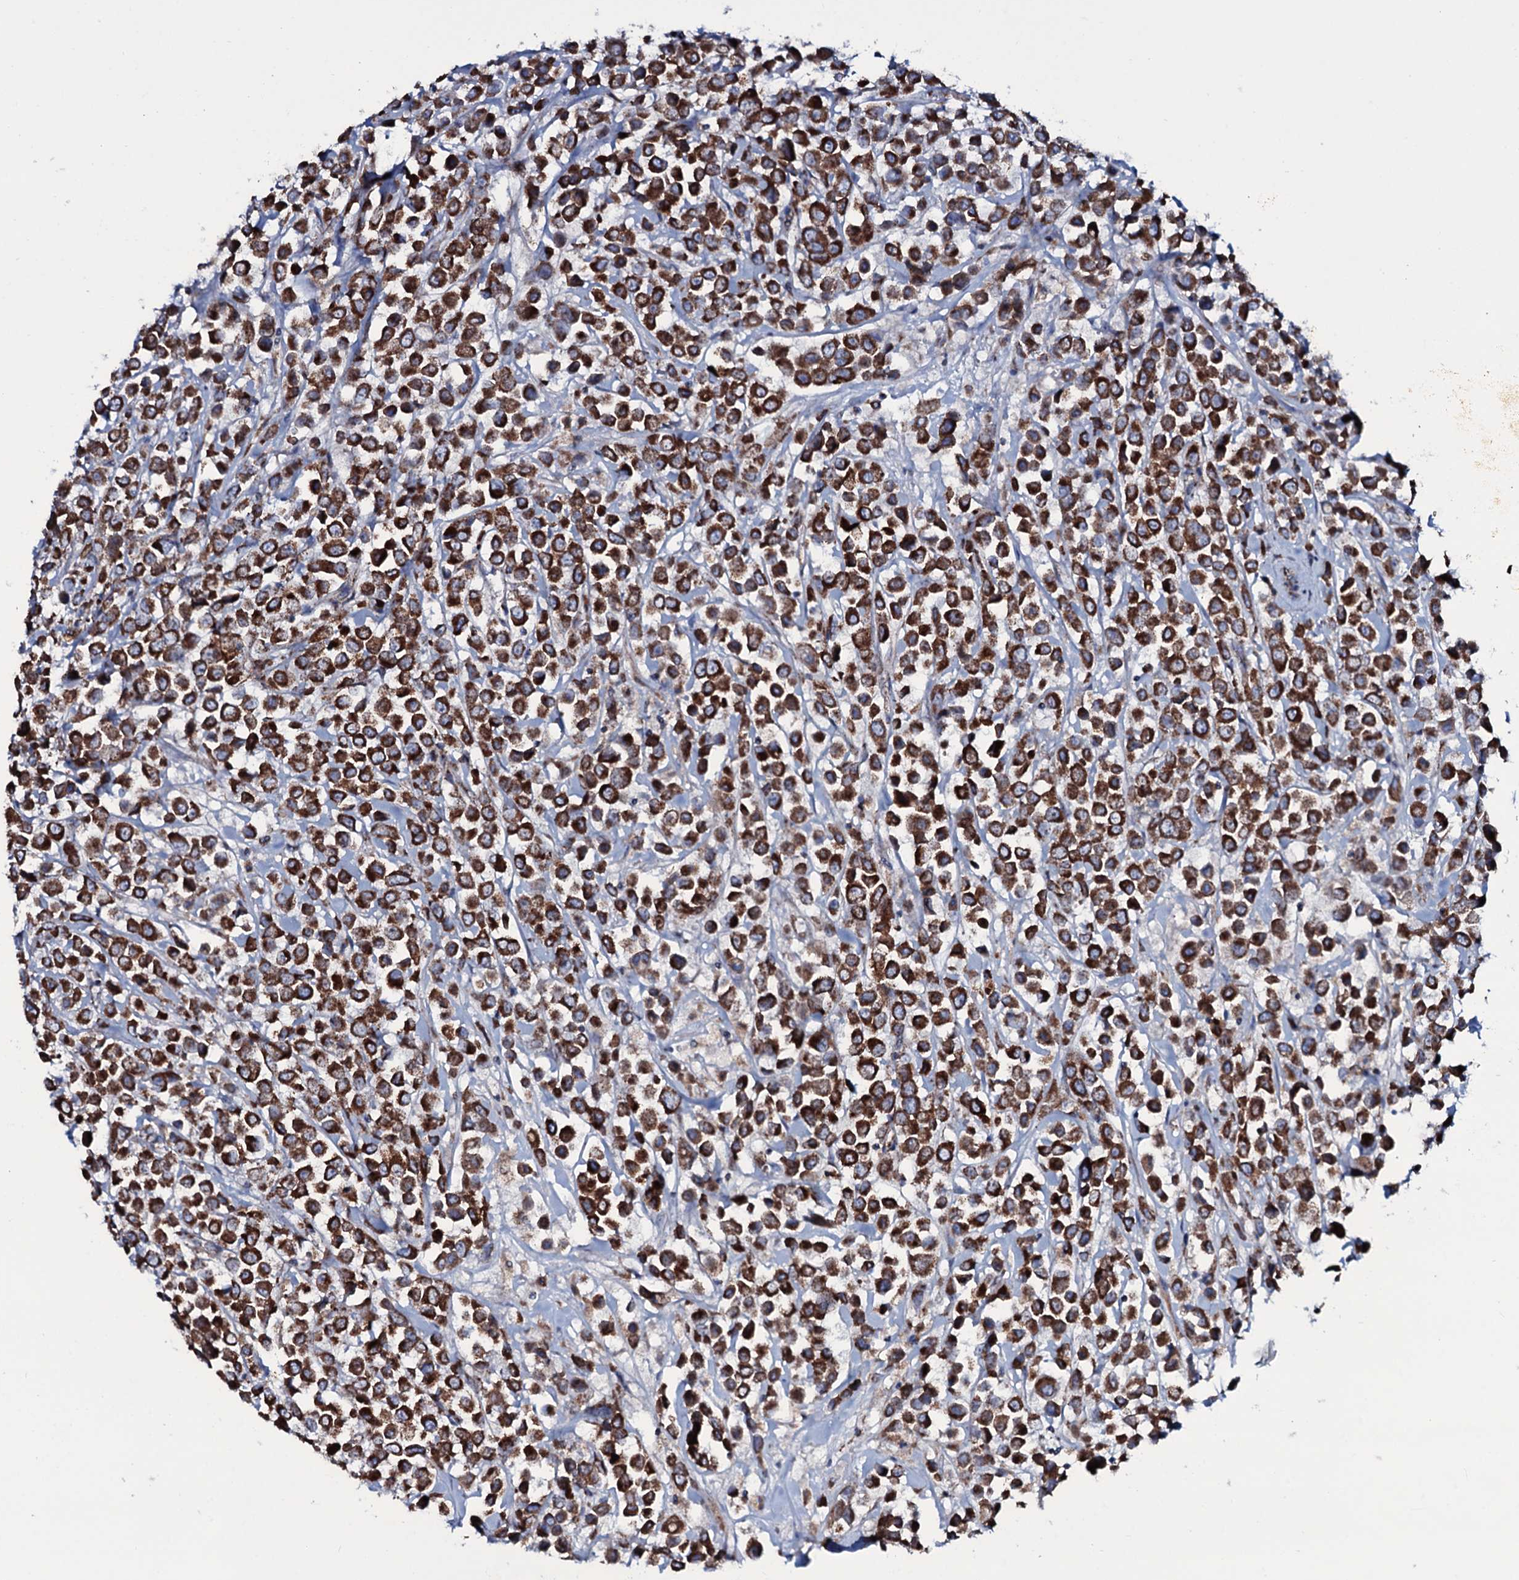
{"staining": {"intensity": "strong", "quantity": ">75%", "location": "cytoplasmic/membranous"}, "tissue": "breast cancer", "cell_type": "Tumor cells", "image_type": "cancer", "snomed": [{"axis": "morphology", "description": "Duct carcinoma"}, {"axis": "topography", "description": "Breast"}], "caption": "This histopathology image shows IHC staining of human breast cancer, with high strong cytoplasmic/membranous expression in about >75% of tumor cells.", "gene": "MRPS35", "patient": {"sex": "female", "age": 61}}